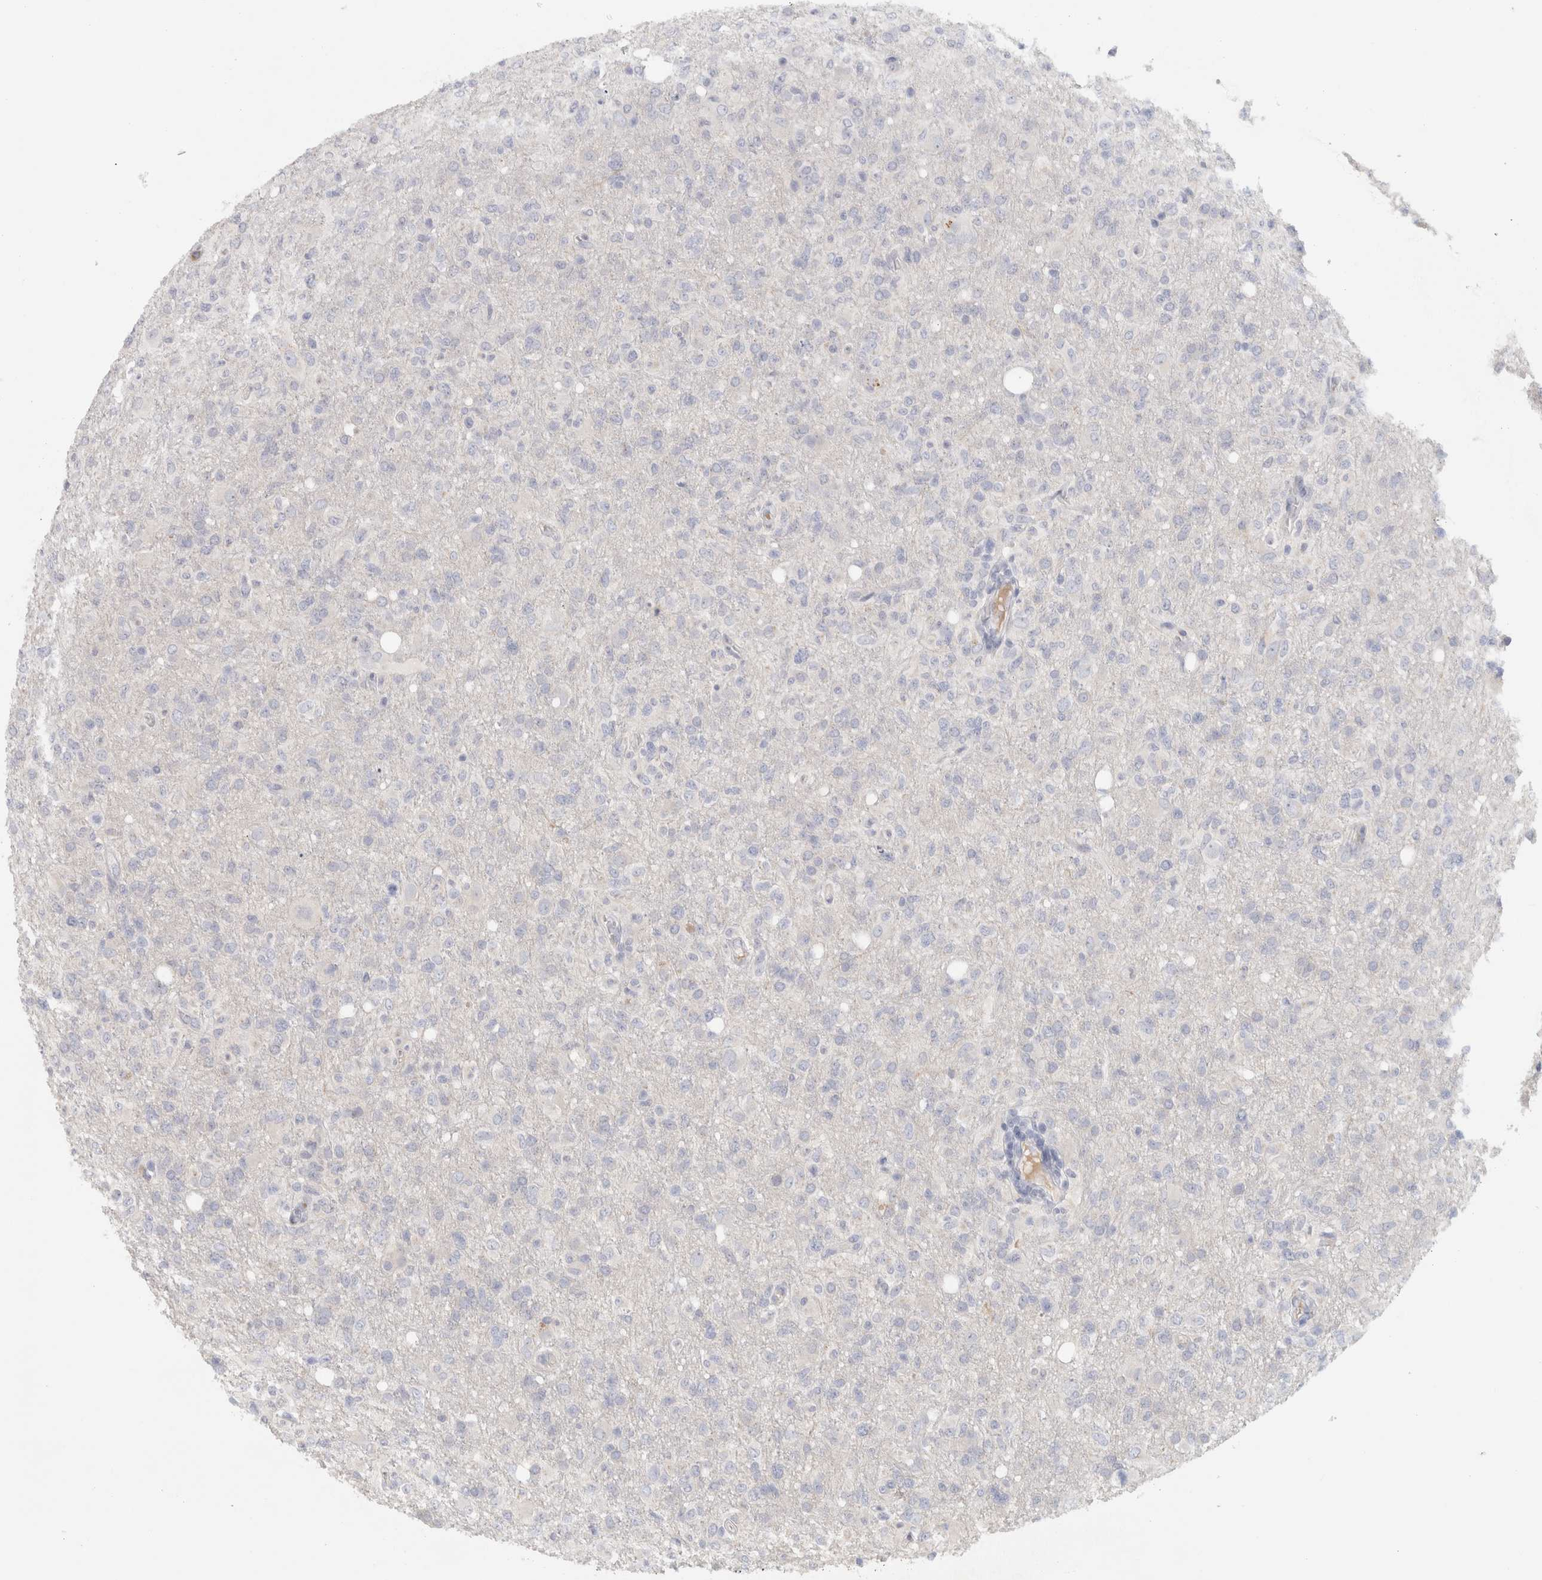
{"staining": {"intensity": "negative", "quantity": "none", "location": "none"}, "tissue": "glioma", "cell_type": "Tumor cells", "image_type": "cancer", "snomed": [{"axis": "morphology", "description": "Glioma, malignant, High grade"}, {"axis": "topography", "description": "Brain"}], "caption": "Immunohistochemical staining of glioma displays no significant staining in tumor cells.", "gene": "STK31", "patient": {"sex": "female", "age": 57}}